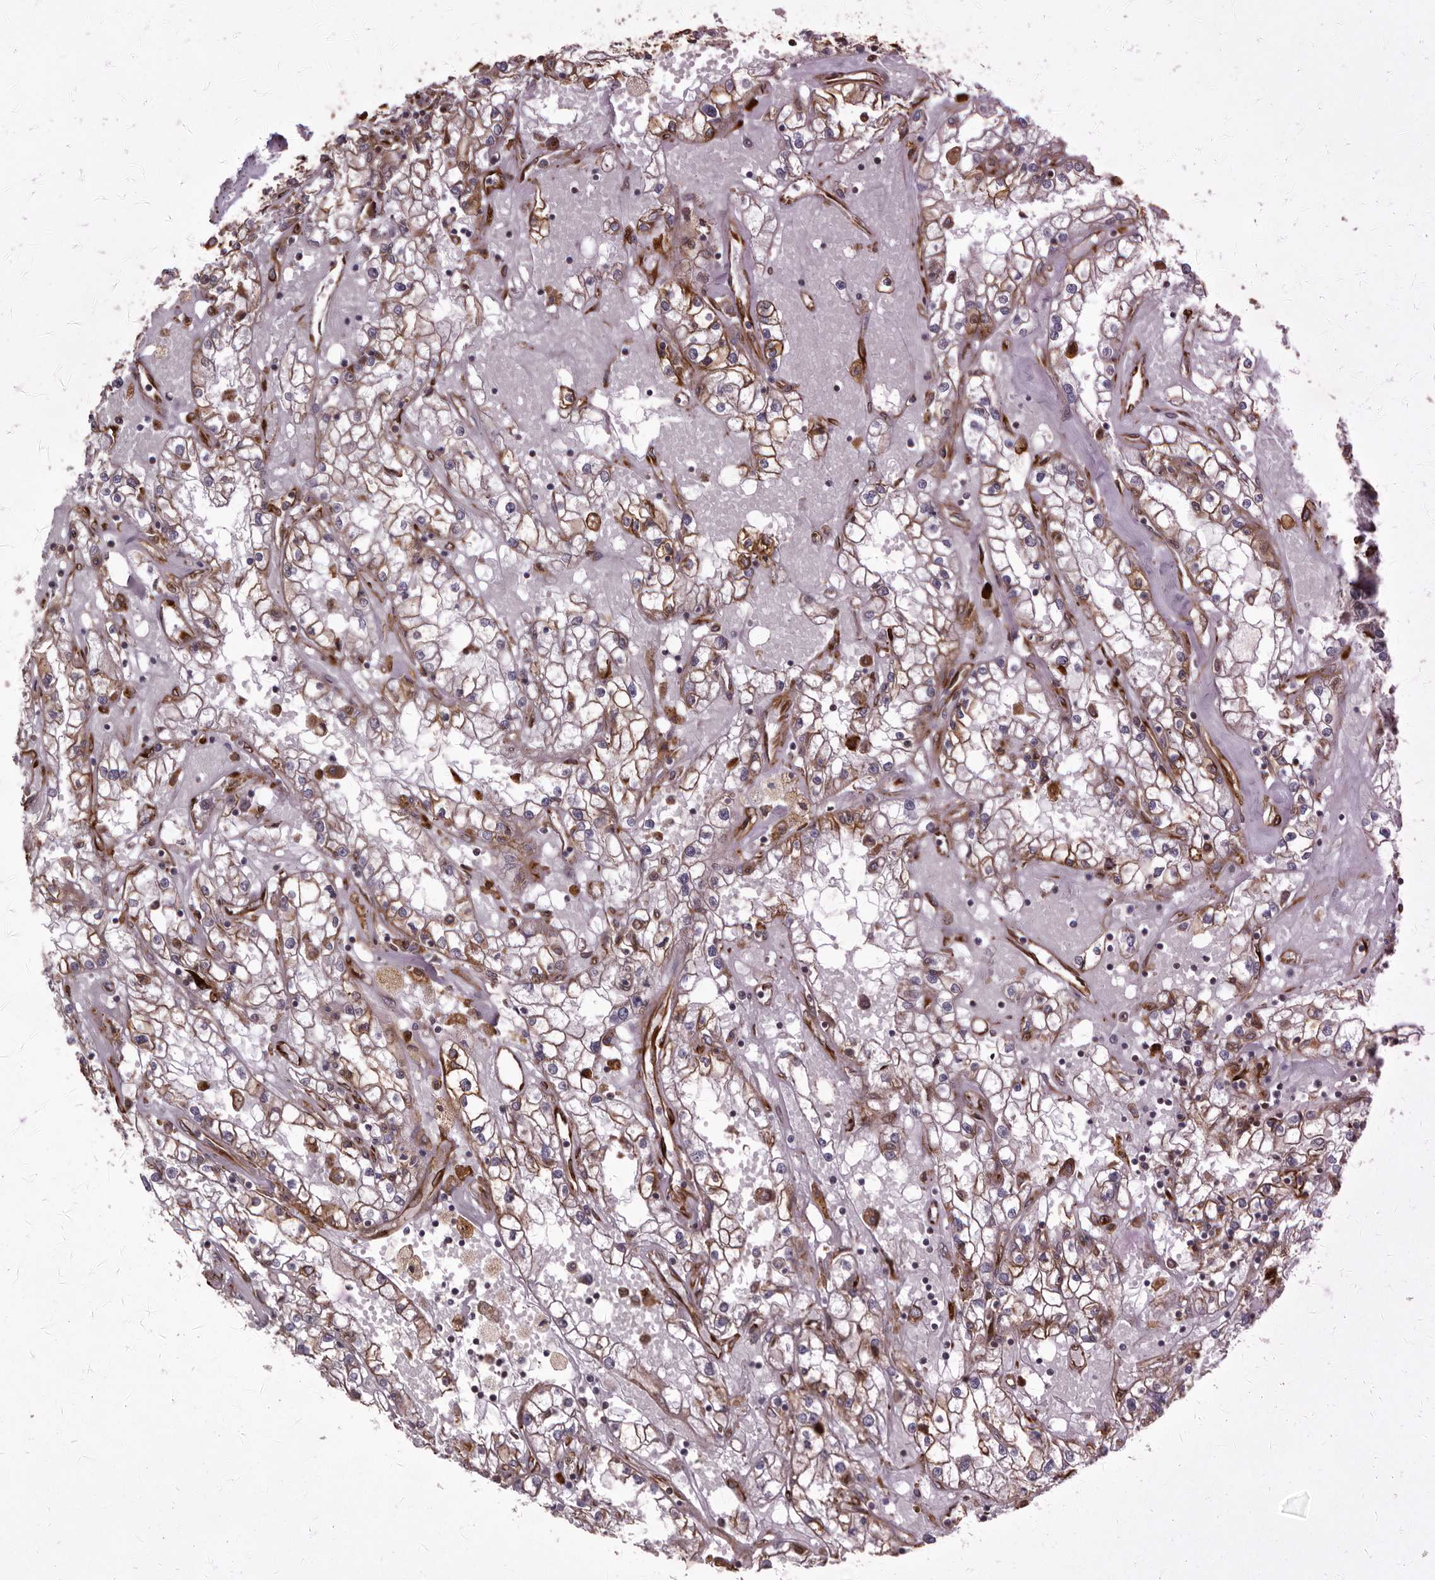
{"staining": {"intensity": "moderate", "quantity": ">75%", "location": "cytoplasmic/membranous"}, "tissue": "renal cancer", "cell_type": "Tumor cells", "image_type": "cancer", "snomed": [{"axis": "morphology", "description": "Adenocarcinoma, NOS"}, {"axis": "topography", "description": "Kidney"}], "caption": "Moderate cytoplasmic/membranous protein expression is identified in approximately >75% of tumor cells in renal adenocarcinoma.", "gene": "WDTC1", "patient": {"sex": "male", "age": 56}}